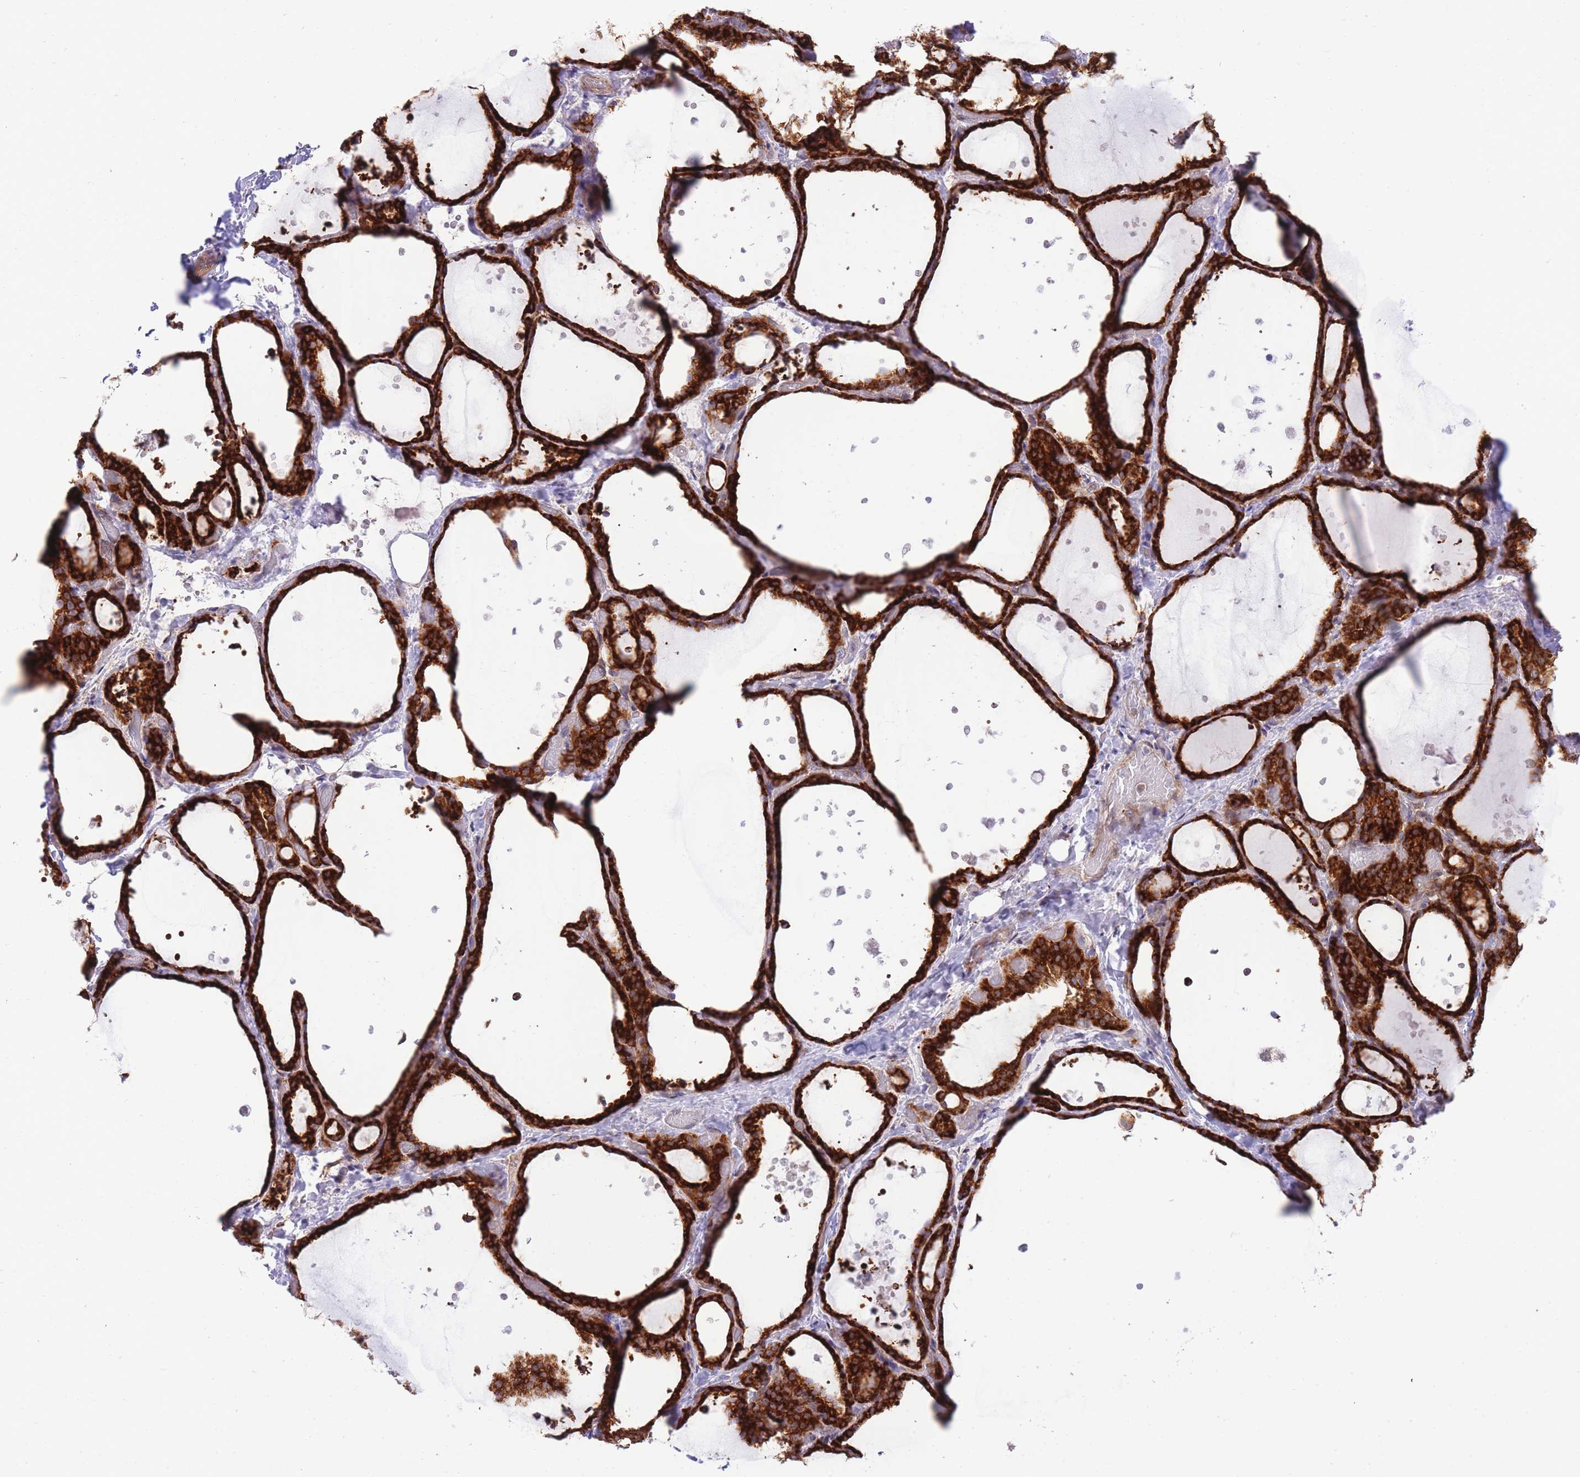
{"staining": {"intensity": "strong", "quantity": ">75%", "location": "cytoplasmic/membranous"}, "tissue": "thyroid gland", "cell_type": "Glandular cells", "image_type": "normal", "snomed": [{"axis": "morphology", "description": "Normal tissue, NOS"}, {"axis": "topography", "description": "Thyroid gland"}], "caption": "Immunohistochemical staining of benign human thyroid gland demonstrates >75% levels of strong cytoplasmic/membranous protein positivity in about >75% of glandular cells.", "gene": "EXOSC8", "patient": {"sex": "female", "age": 44}}